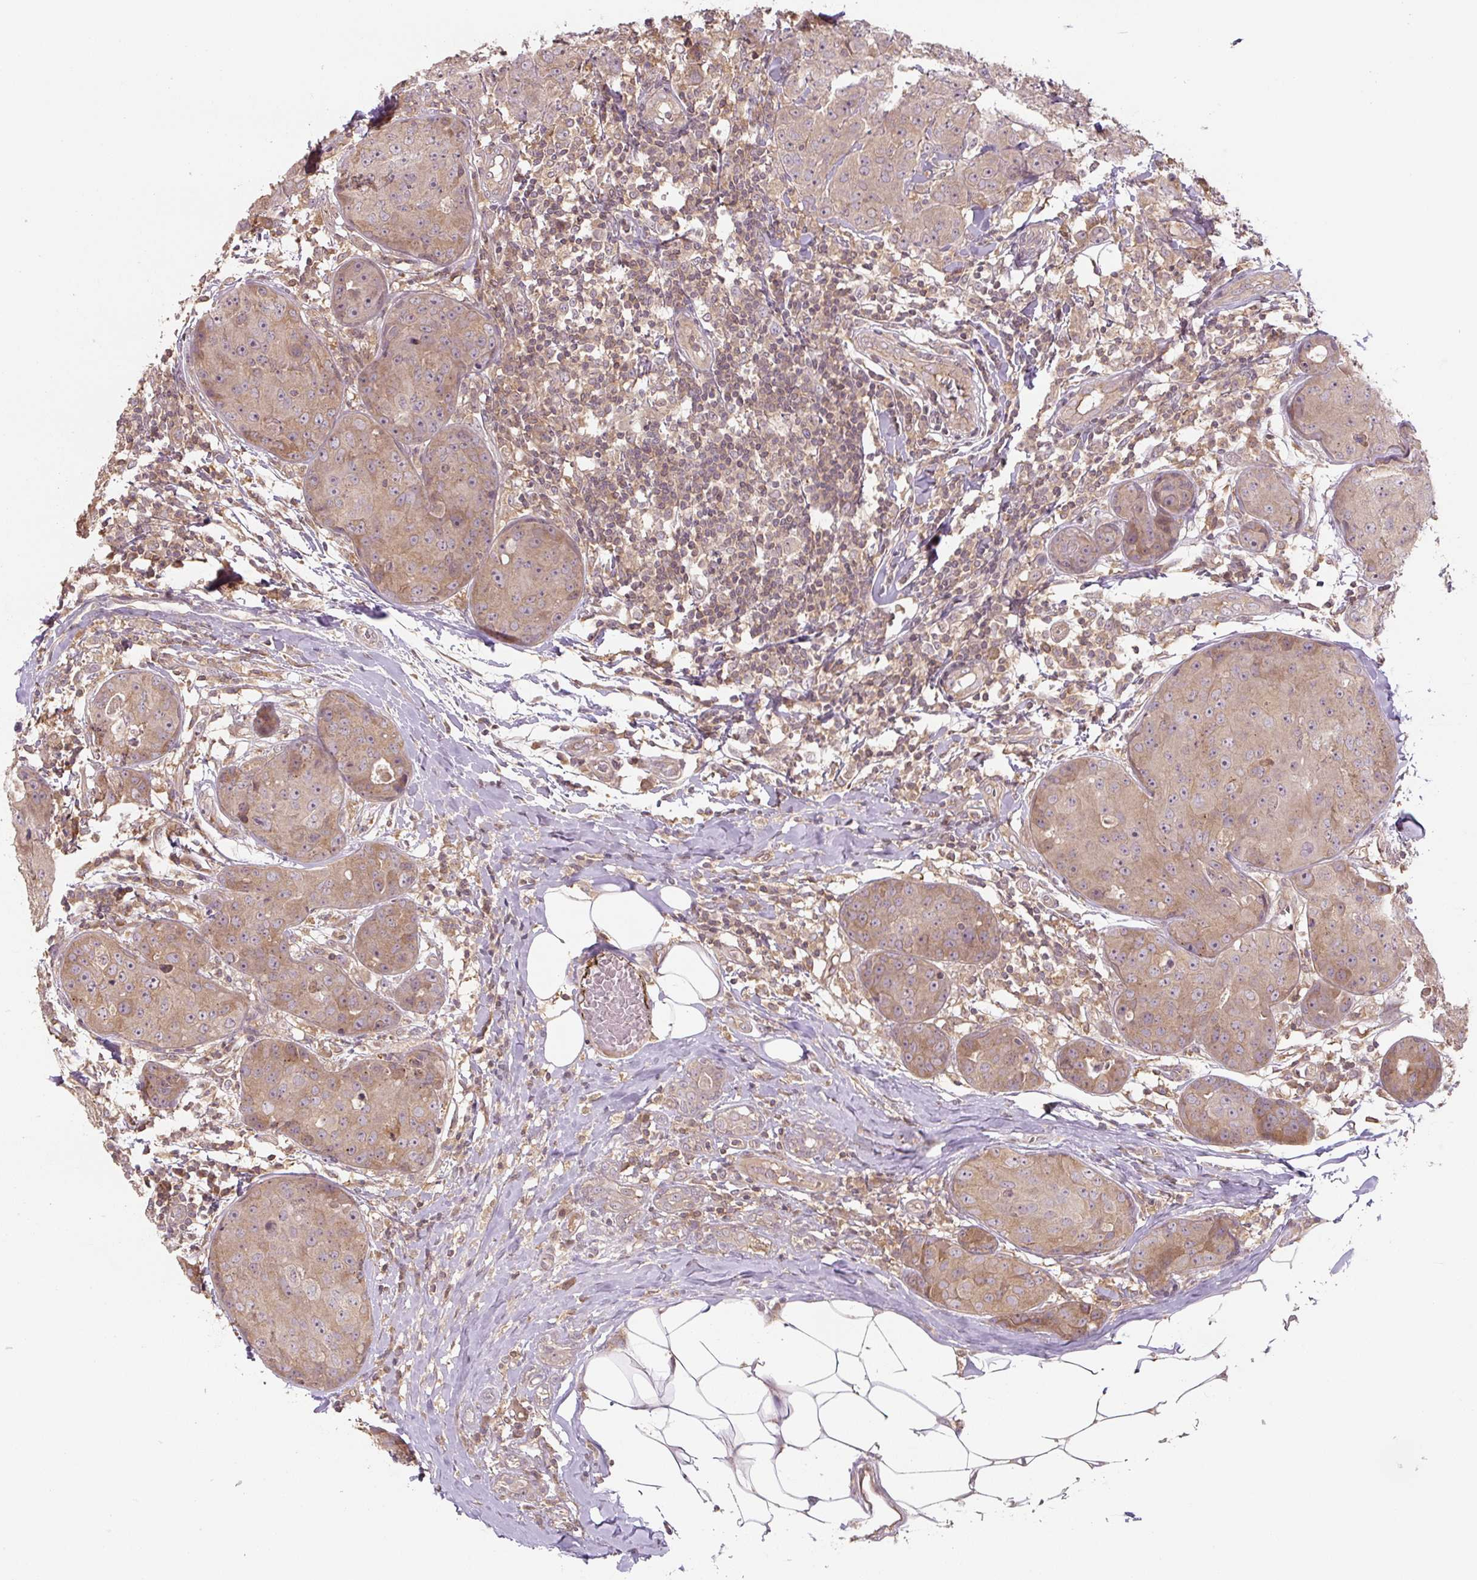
{"staining": {"intensity": "weak", "quantity": ">75%", "location": "cytoplasmic/membranous"}, "tissue": "breast cancer", "cell_type": "Tumor cells", "image_type": "cancer", "snomed": [{"axis": "morphology", "description": "Duct carcinoma"}, {"axis": "topography", "description": "Breast"}], "caption": "Protein staining of breast cancer tissue shows weak cytoplasmic/membranous positivity in approximately >75% of tumor cells.", "gene": "C2orf73", "patient": {"sex": "female", "age": 43}}